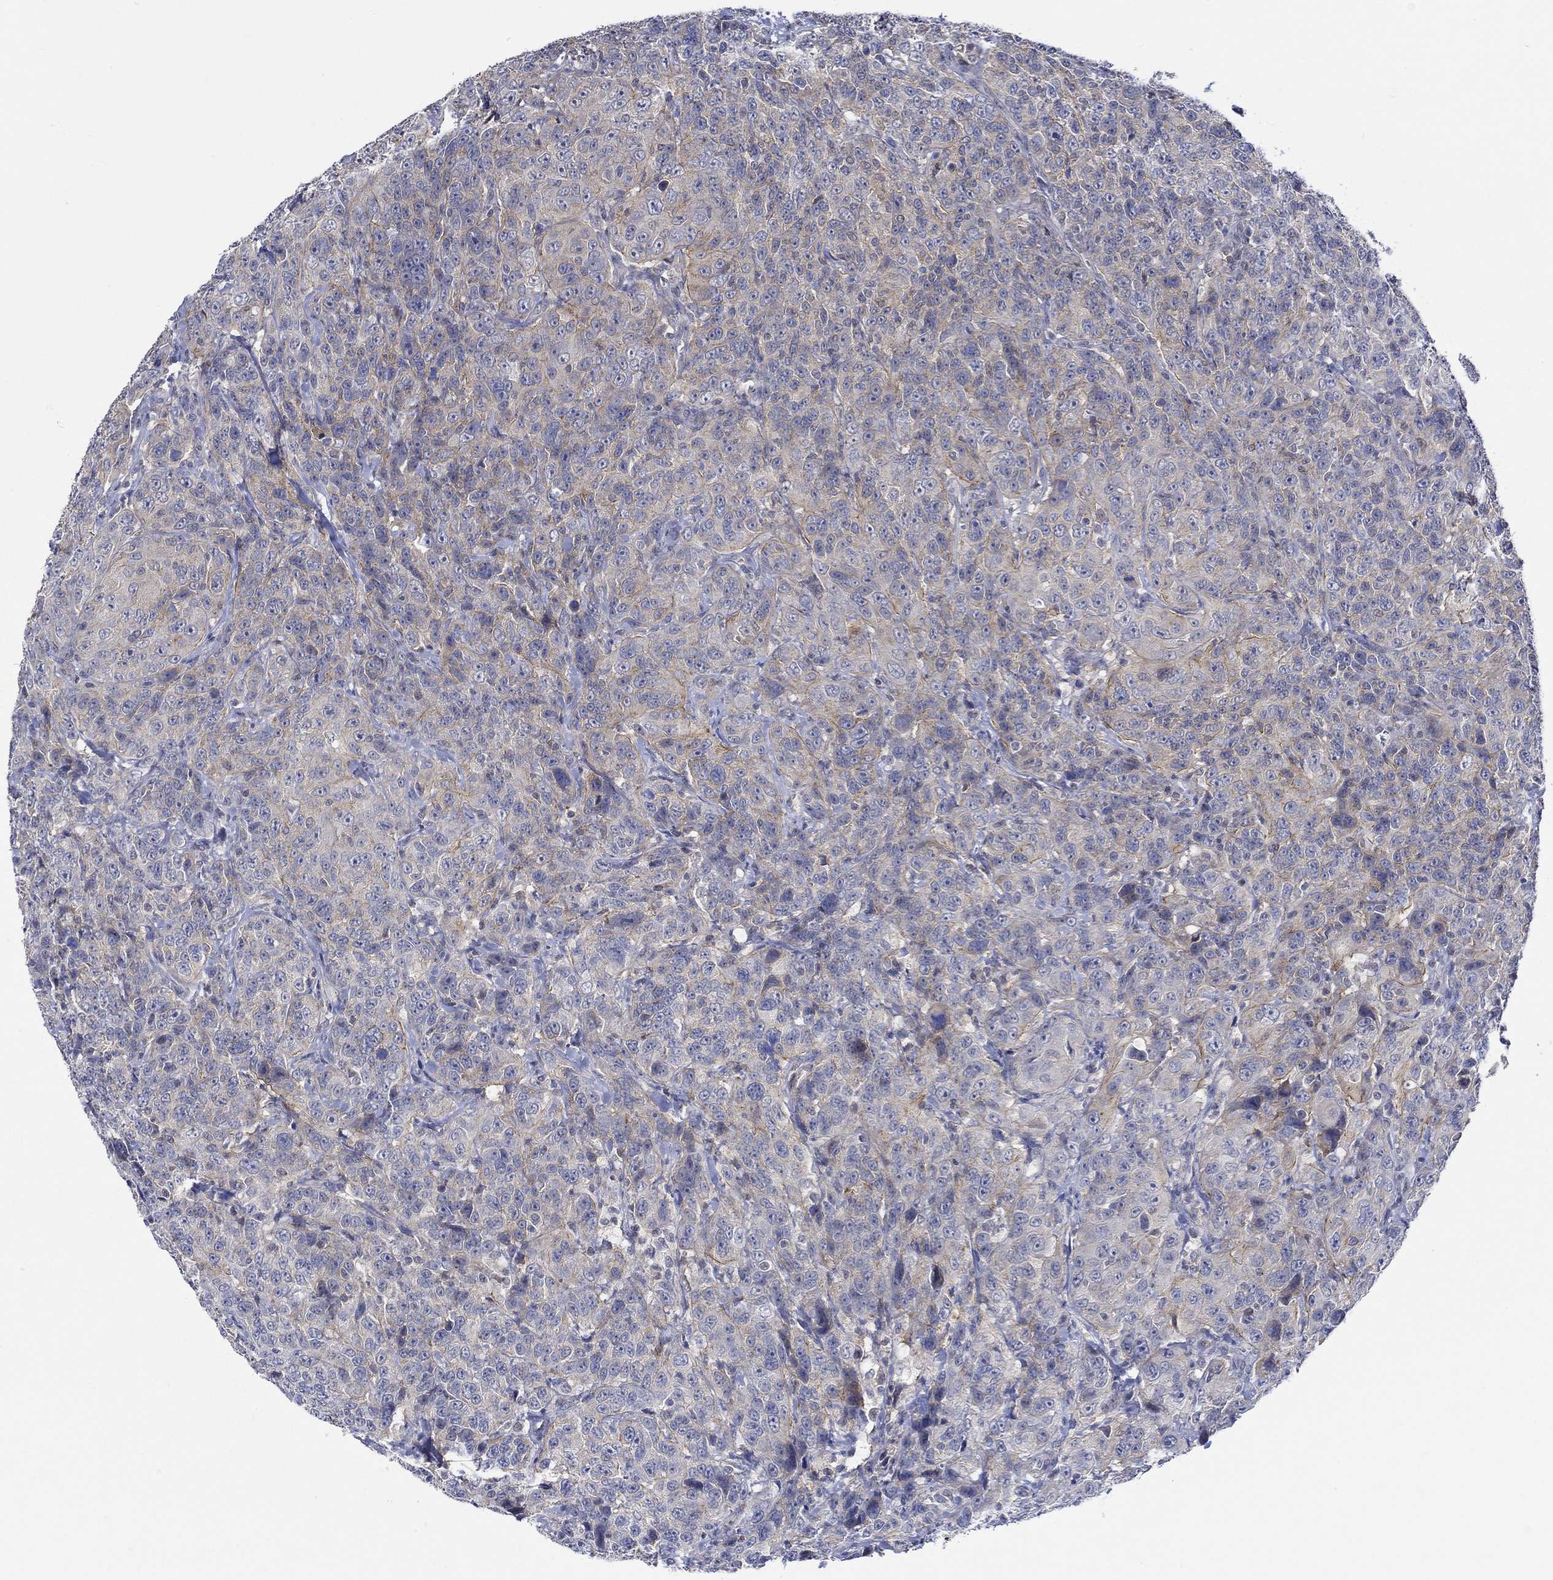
{"staining": {"intensity": "moderate", "quantity": "25%-75%", "location": "cytoplasmic/membranous"}, "tissue": "urothelial cancer", "cell_type": "Tumor cells", "image_type": "cancer", "snomed": [{"axis": "morphology", "description": "Urothelial carcinoma, NOS"}, {"axis": "morphology", "description": "Urothelial carcinoma, High grade"}, {"axis": "topography", "description": "Urinary bladder"}], "caption": "Immunohistochemistry (IHC) of human urothelial cancer displays medium levels of moderate cytoplasmic/membranous positivity in approximately 25%-75% of tumor cells.", "gene": "WASF1", "patient": {"sex": "female", "age": 73}}